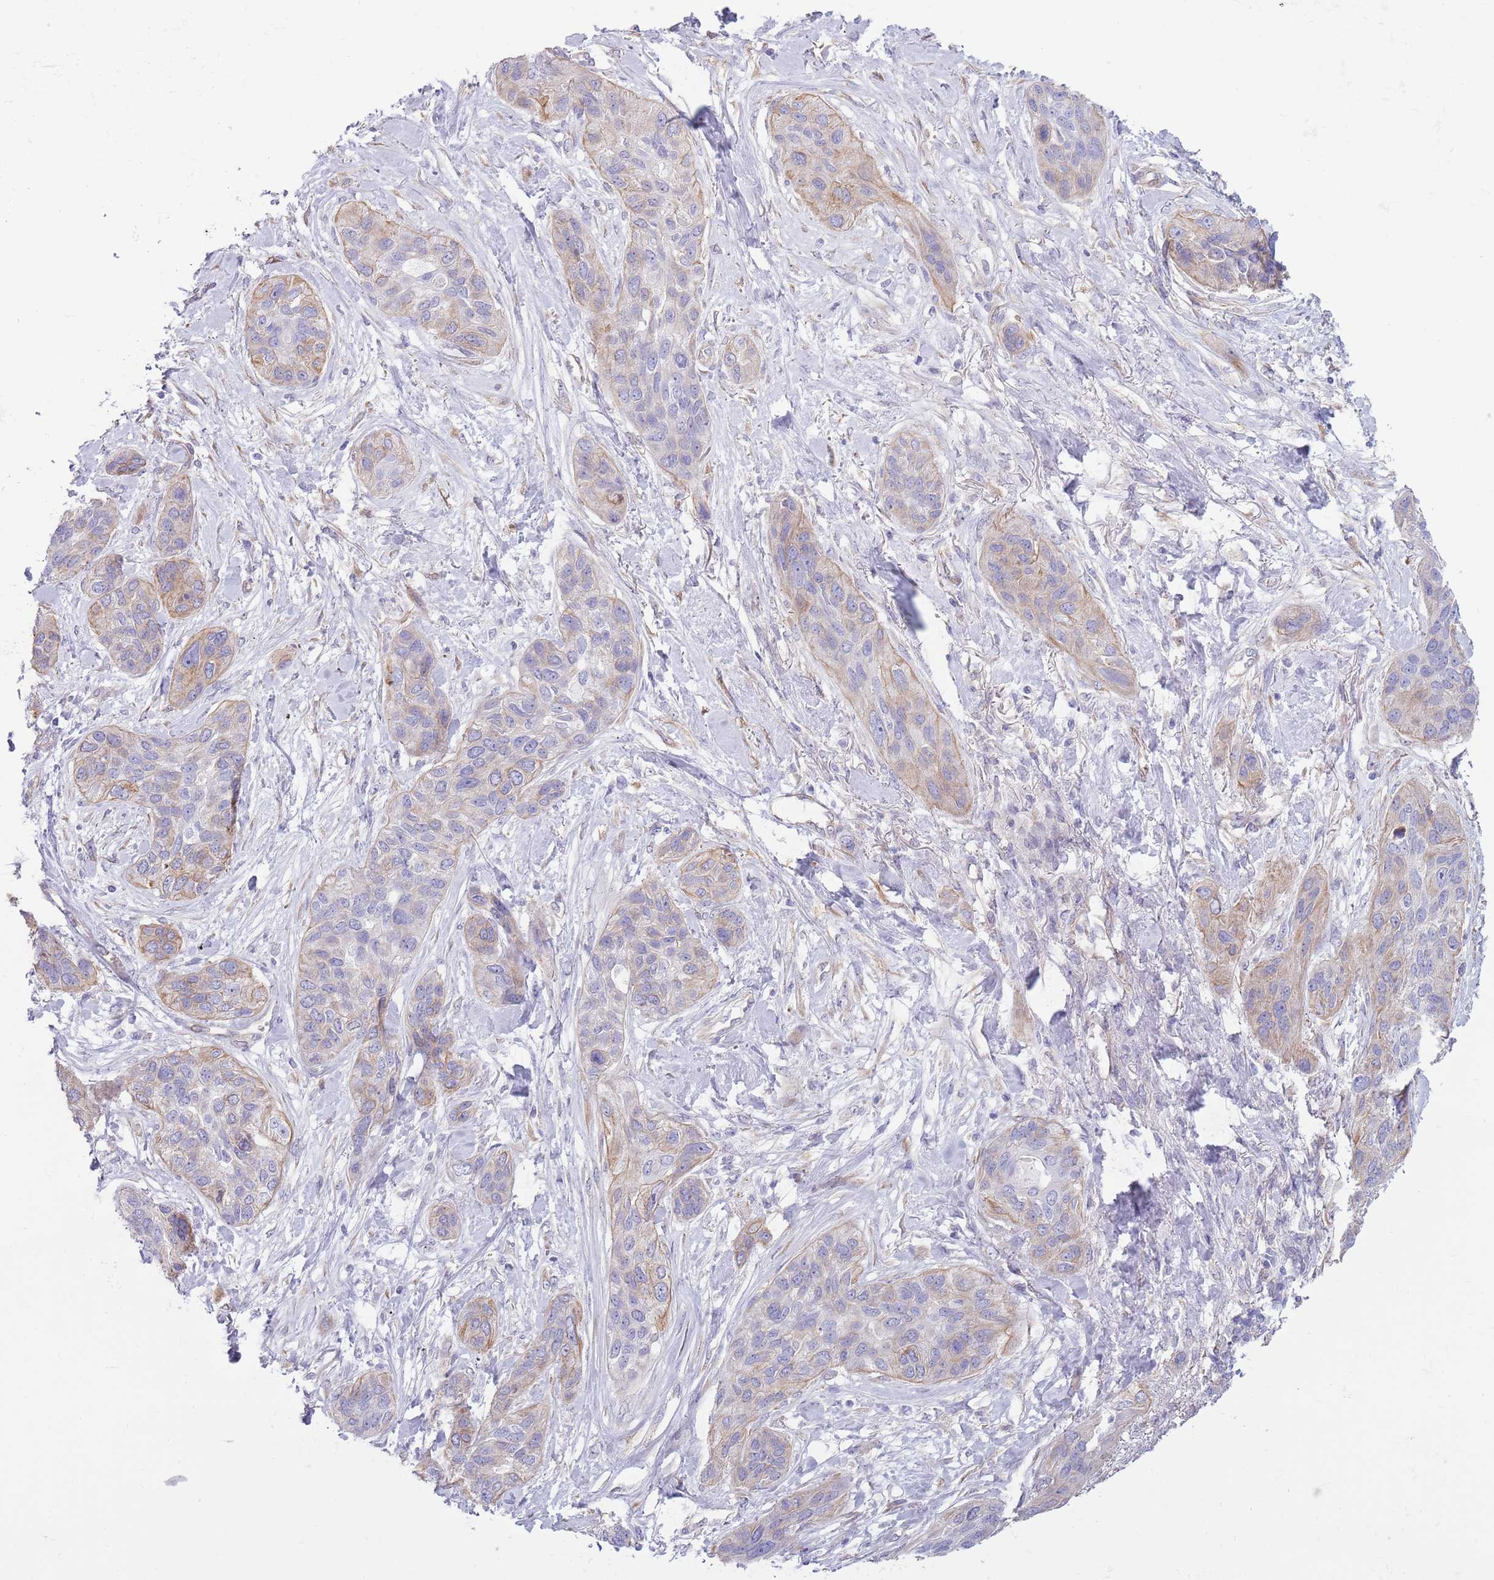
{"staining": {"intensity": "moderate", "quantity": "25%-75%", "location": "cytoplasmic/membranous"}, "tissue": "lung cancer", "cell_type": "Tumor cells", "image_type": "cancer", "snomed": [{"axis": "morphology", "description": "Squamous cell carcinoma, NOS"}, {"axis": "topography", "description": "Lung"}], "caption": "Immunohistochemical staining of squamous cell carcinoma (lung) reveals medium levels of moderate cytoplasmic/membranous positivity in about 25%-75% of tumor cells. (DAB (3,3'-diaminobenzidine) IHC, brown staining for protein, blue staining for nuclei).", "gene": "RBP3", "patient": {"sex": "female", "age": 70}}